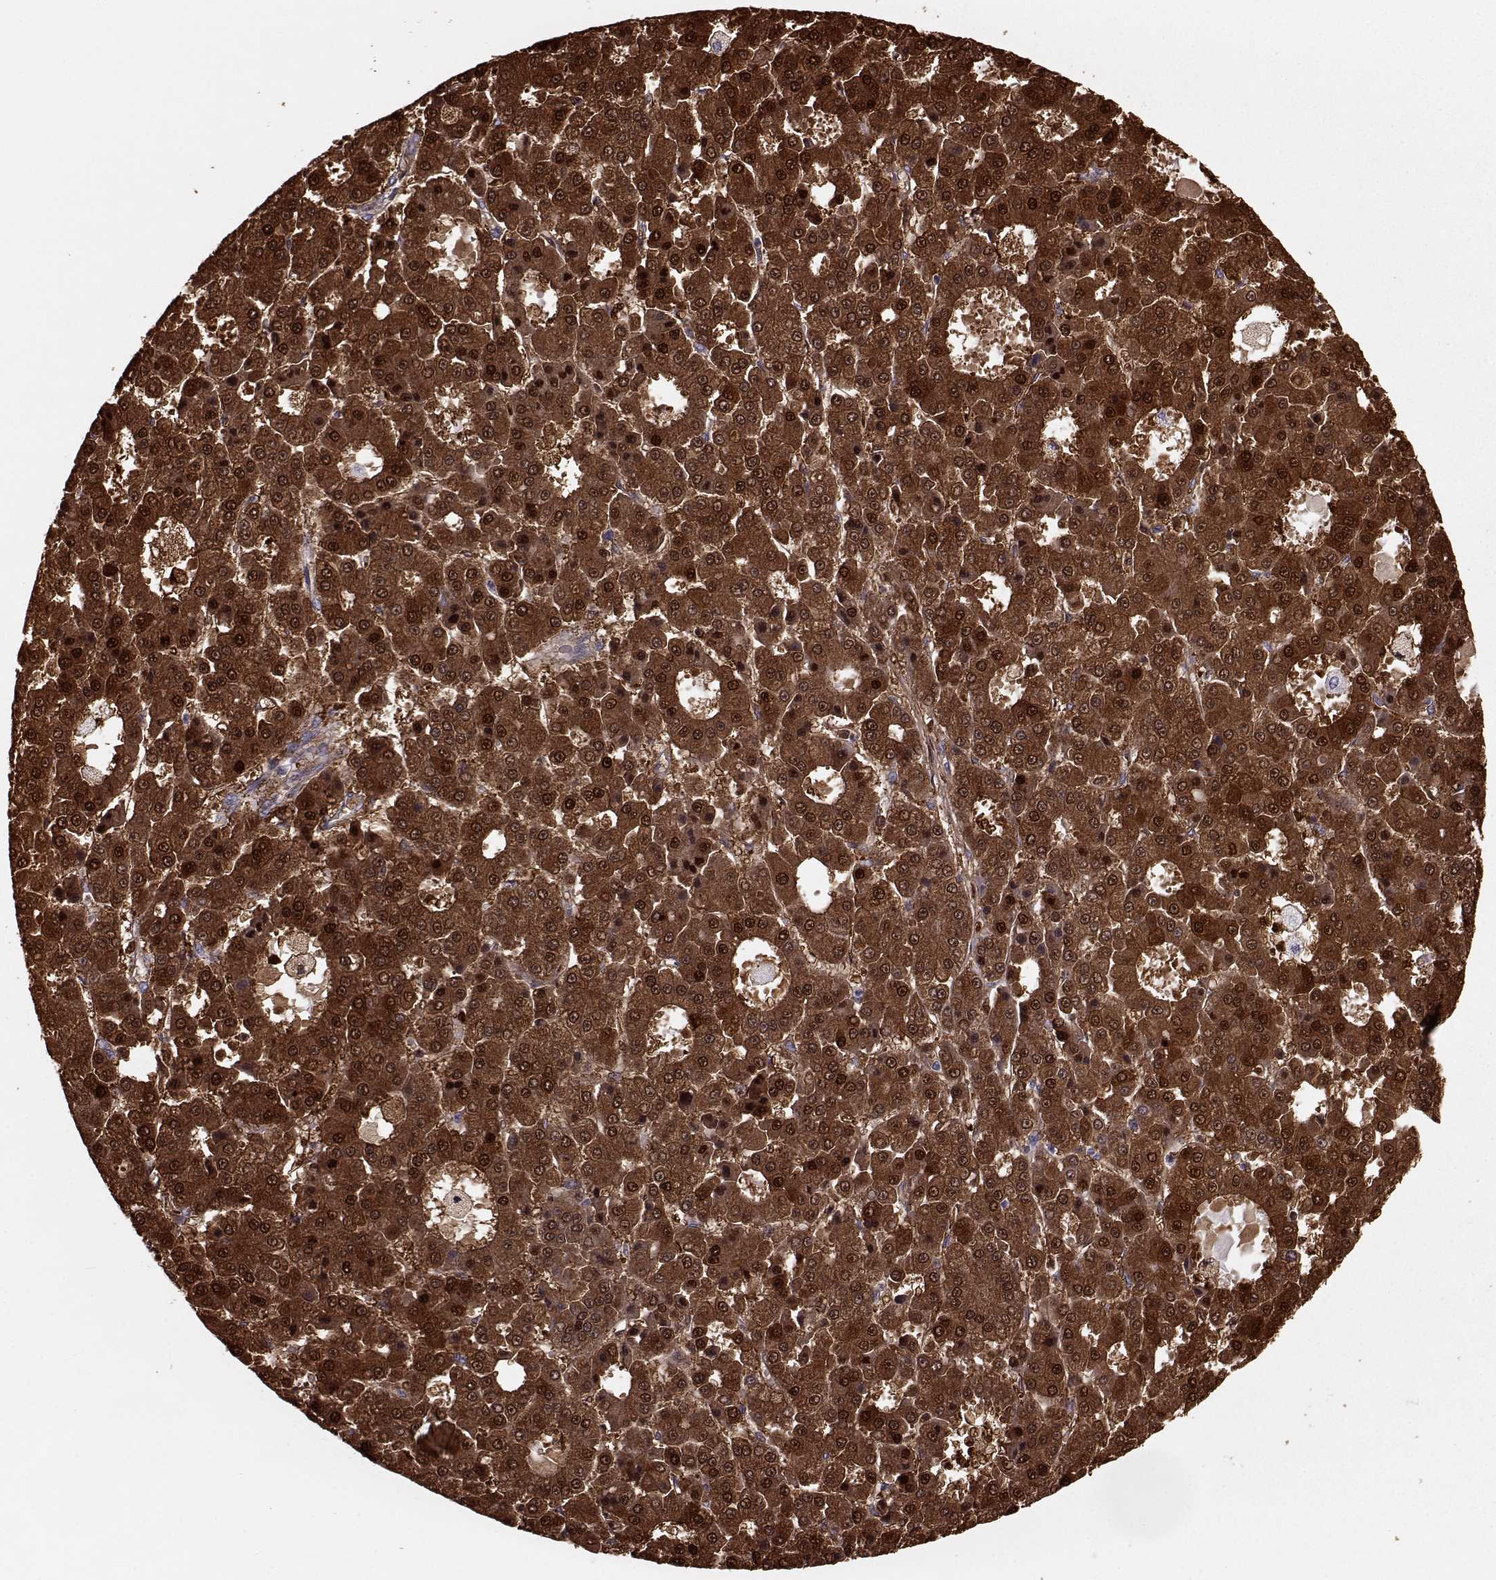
{"staining": {"intensity": "moderate", "quantity": ">75%", "location": "cytoplasmic/membranous,nuclear"}, "tissue": "liver cancer", "cell_type": "Tumor cells", "image_type": "cancer", "snomed": [{"axis": "morphology", "description": "Carcinoma, Hepatocellular, NOS"}, {"axis": "topography", "description": "Liver"}], "caption": "This photomicrograph demonstrates liver hepatocellular carcinoma stained with IHC to label a protein in brown. The cytoplasmic/membranous and nuclear of tumor cells show moderate positivity for the protein. Nuclei are counter-stained blue.", "gene": "ALDH3A1", "patient": {"sex": "male", "age": 70}}